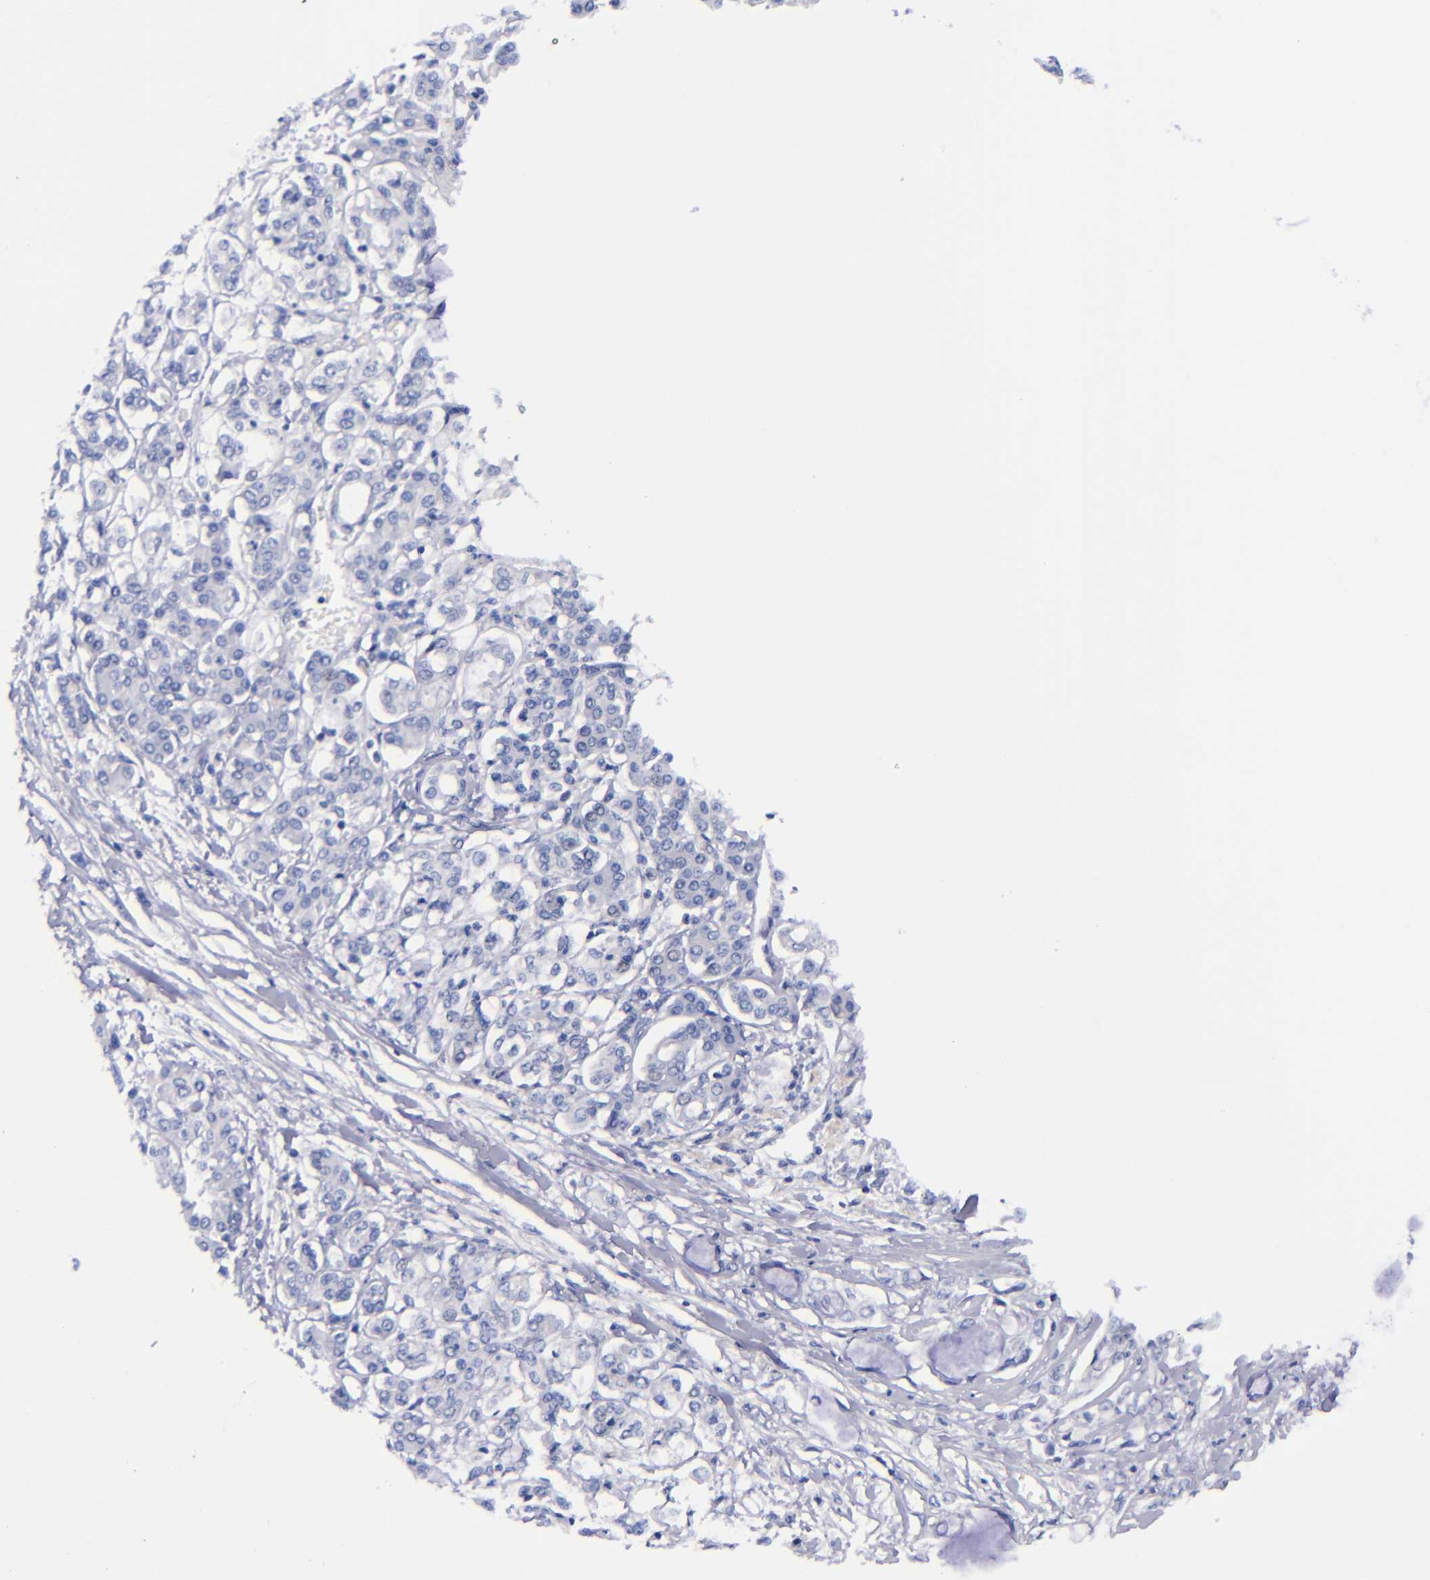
{"staining": {"intensity": "negative", "quantity": "none", "location": "none"}, "tissue": "pancreatic cancer", "cell_type": "Tumor cells", "image_type": "cancer", "snomed": [{"axis": "morphology", "description": "Adenocarcinoma, NOS"}, {"axis": "topography", "description": "Pancreas"}], "caption": "Immunohistochemistry (IHC) photomicrograph of neoplastic tissue: human pancreatic adenocarcinoma stained with DAB displays no significant protein positivity in tumor cells.", "gene": "MCM7", "patient": {"sex": "female", "age": 70}}